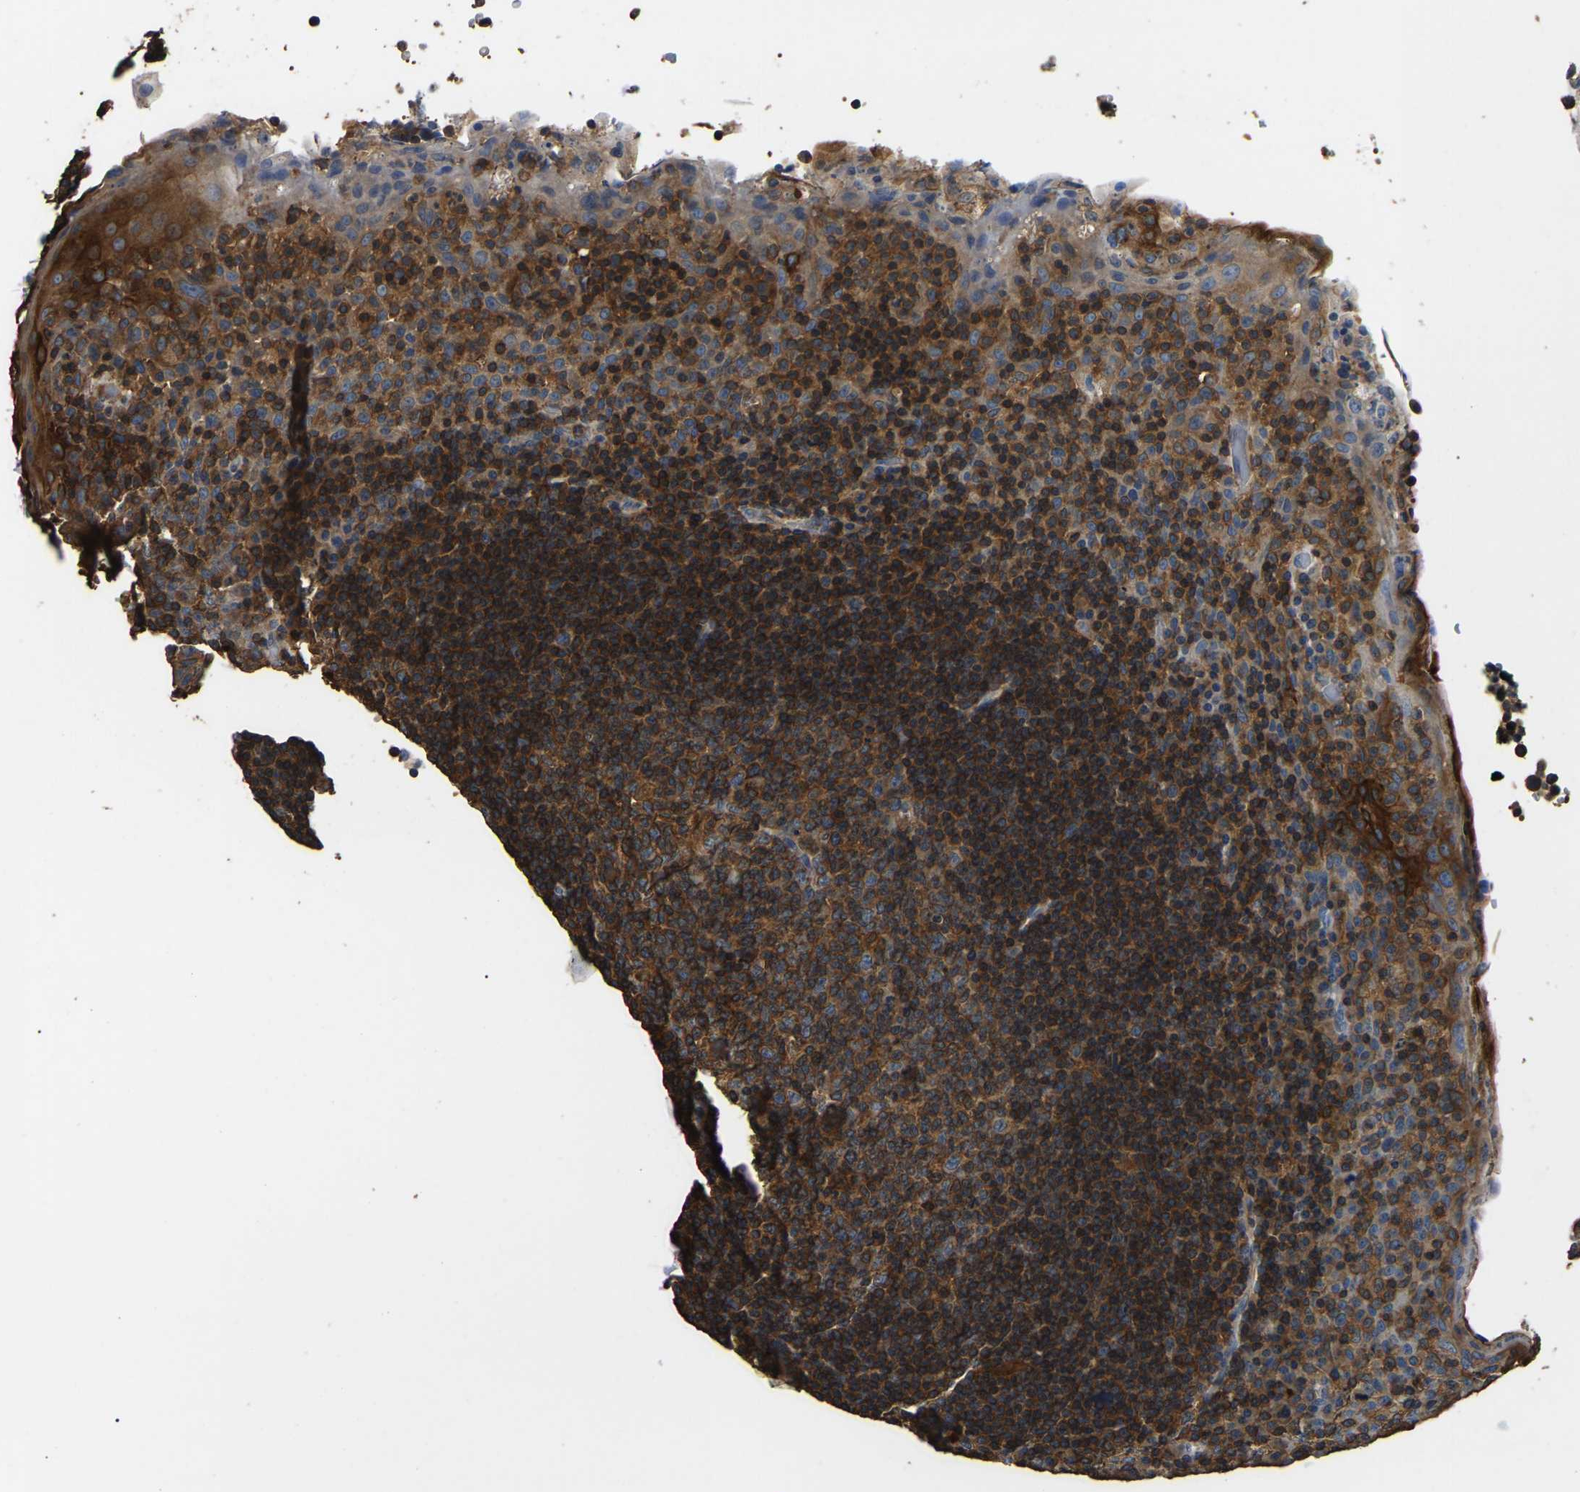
{"staining": {"intensity": "strong", "quantity": ">75%", "location": "cytoplasmic/membranous"}, "tissue": "tonsil", "cell_type": "Germinal center cells", "image_type": "normal", "snomed": [{"axis": "morphology", "description": "Normal tissue, NOS"}, {"axis": "topography", "description": "Tonsil"}], "caption": "IHC micrograph of unremarkable tonsil stained for a protein (brown), which exhibits high levels of strong cytoplasmic/membranous positivity in approximately >75% of germinal center cells.", "gene": "SMPD2", "patient": {"sex": "male", "age": 17}}